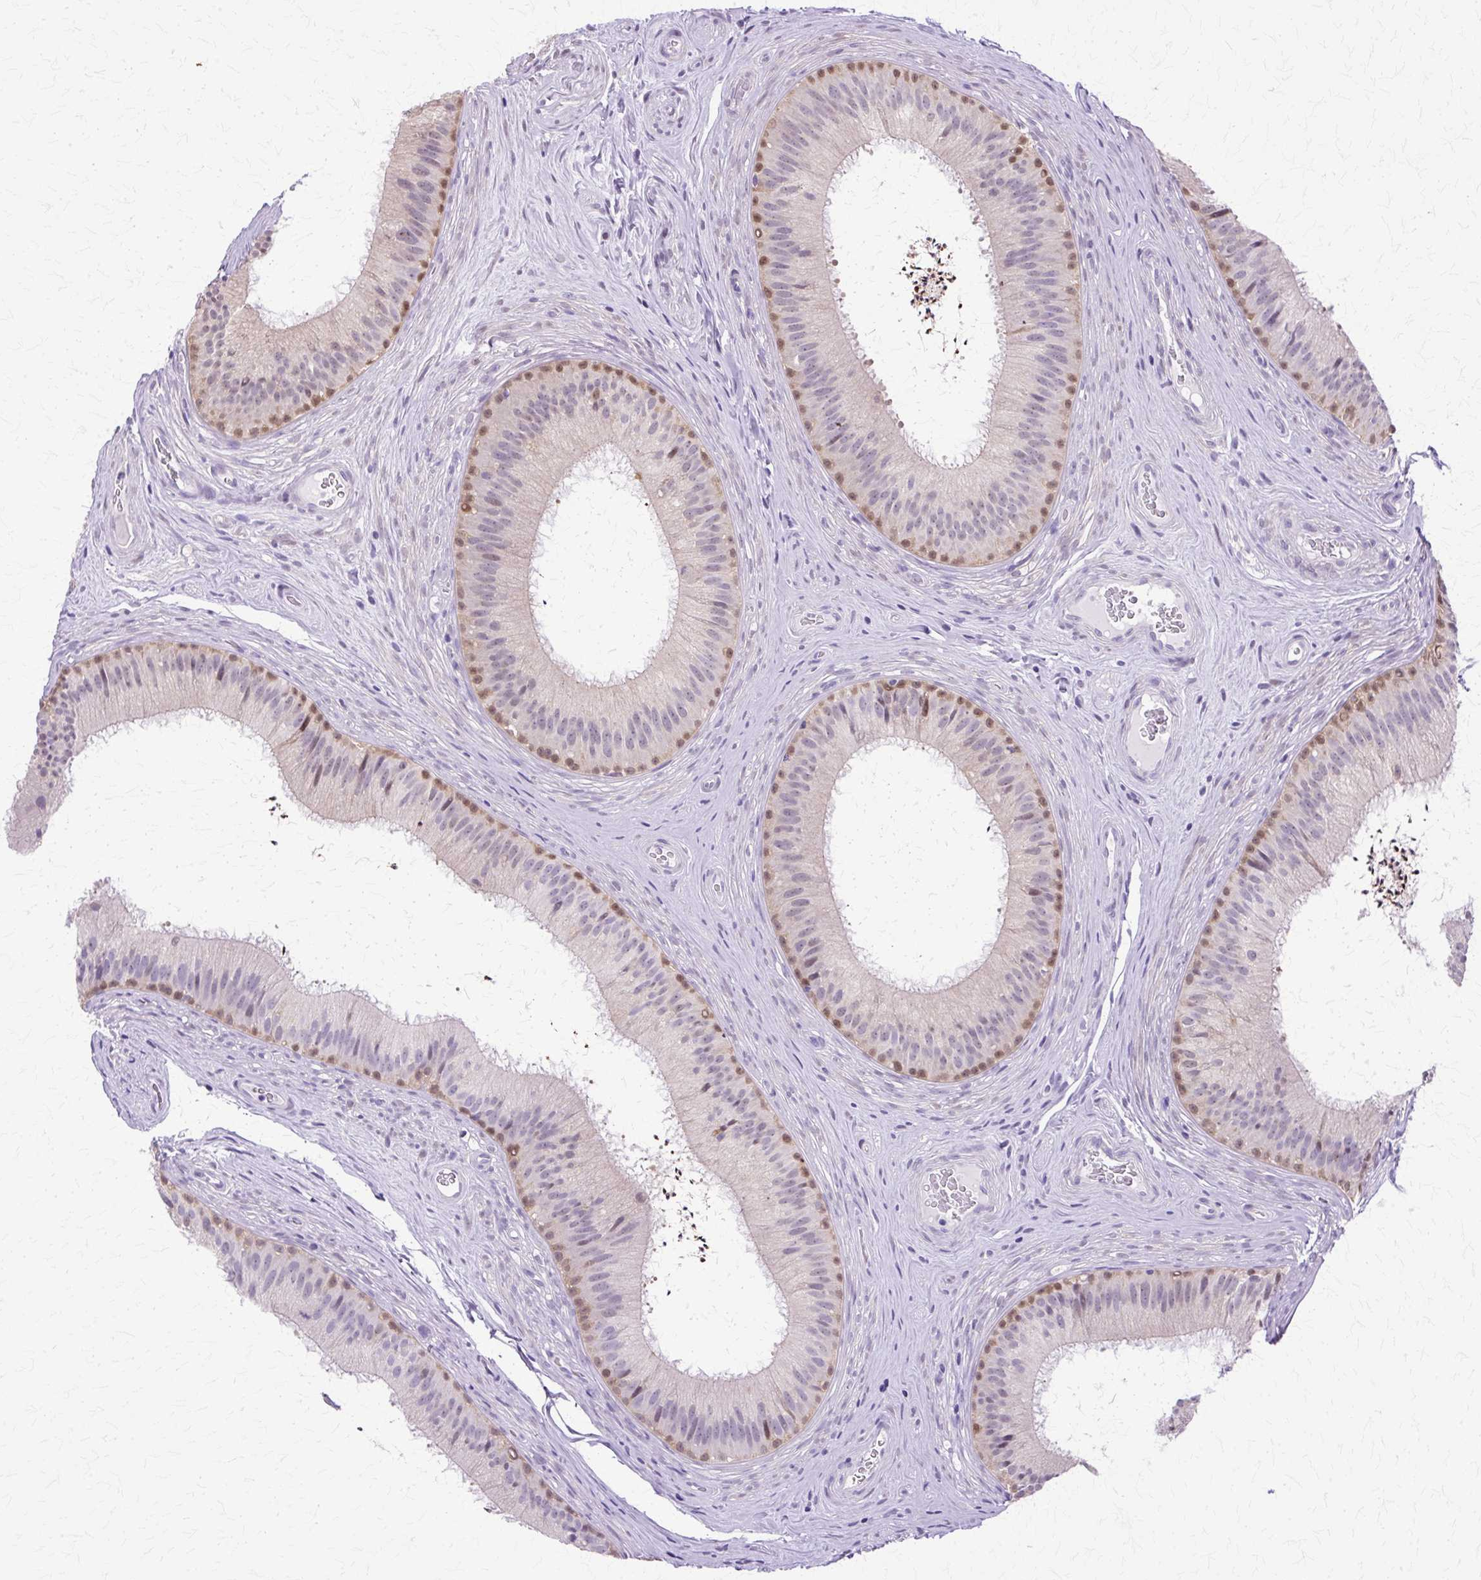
{"staining": {"intensity": "moderate", "quantity": "<25%", "location": "nuclear"}, "tissue": "epididymis", "cell_type": "Glandular cells", "image_type": "normal", "snomed": [{"axis": "morphology", "description": "Normal tissue, NOS"}, {"axis": "topography", "description": "Epididymis"}], "caption": "DAB immunohistochemical staining of unremarkable human epididymis shows moderate nuclear protein positivity in about <25% of glandular cells.", "gene": "HSPA1A", "patient": {"sex": "male", "age": 24}}